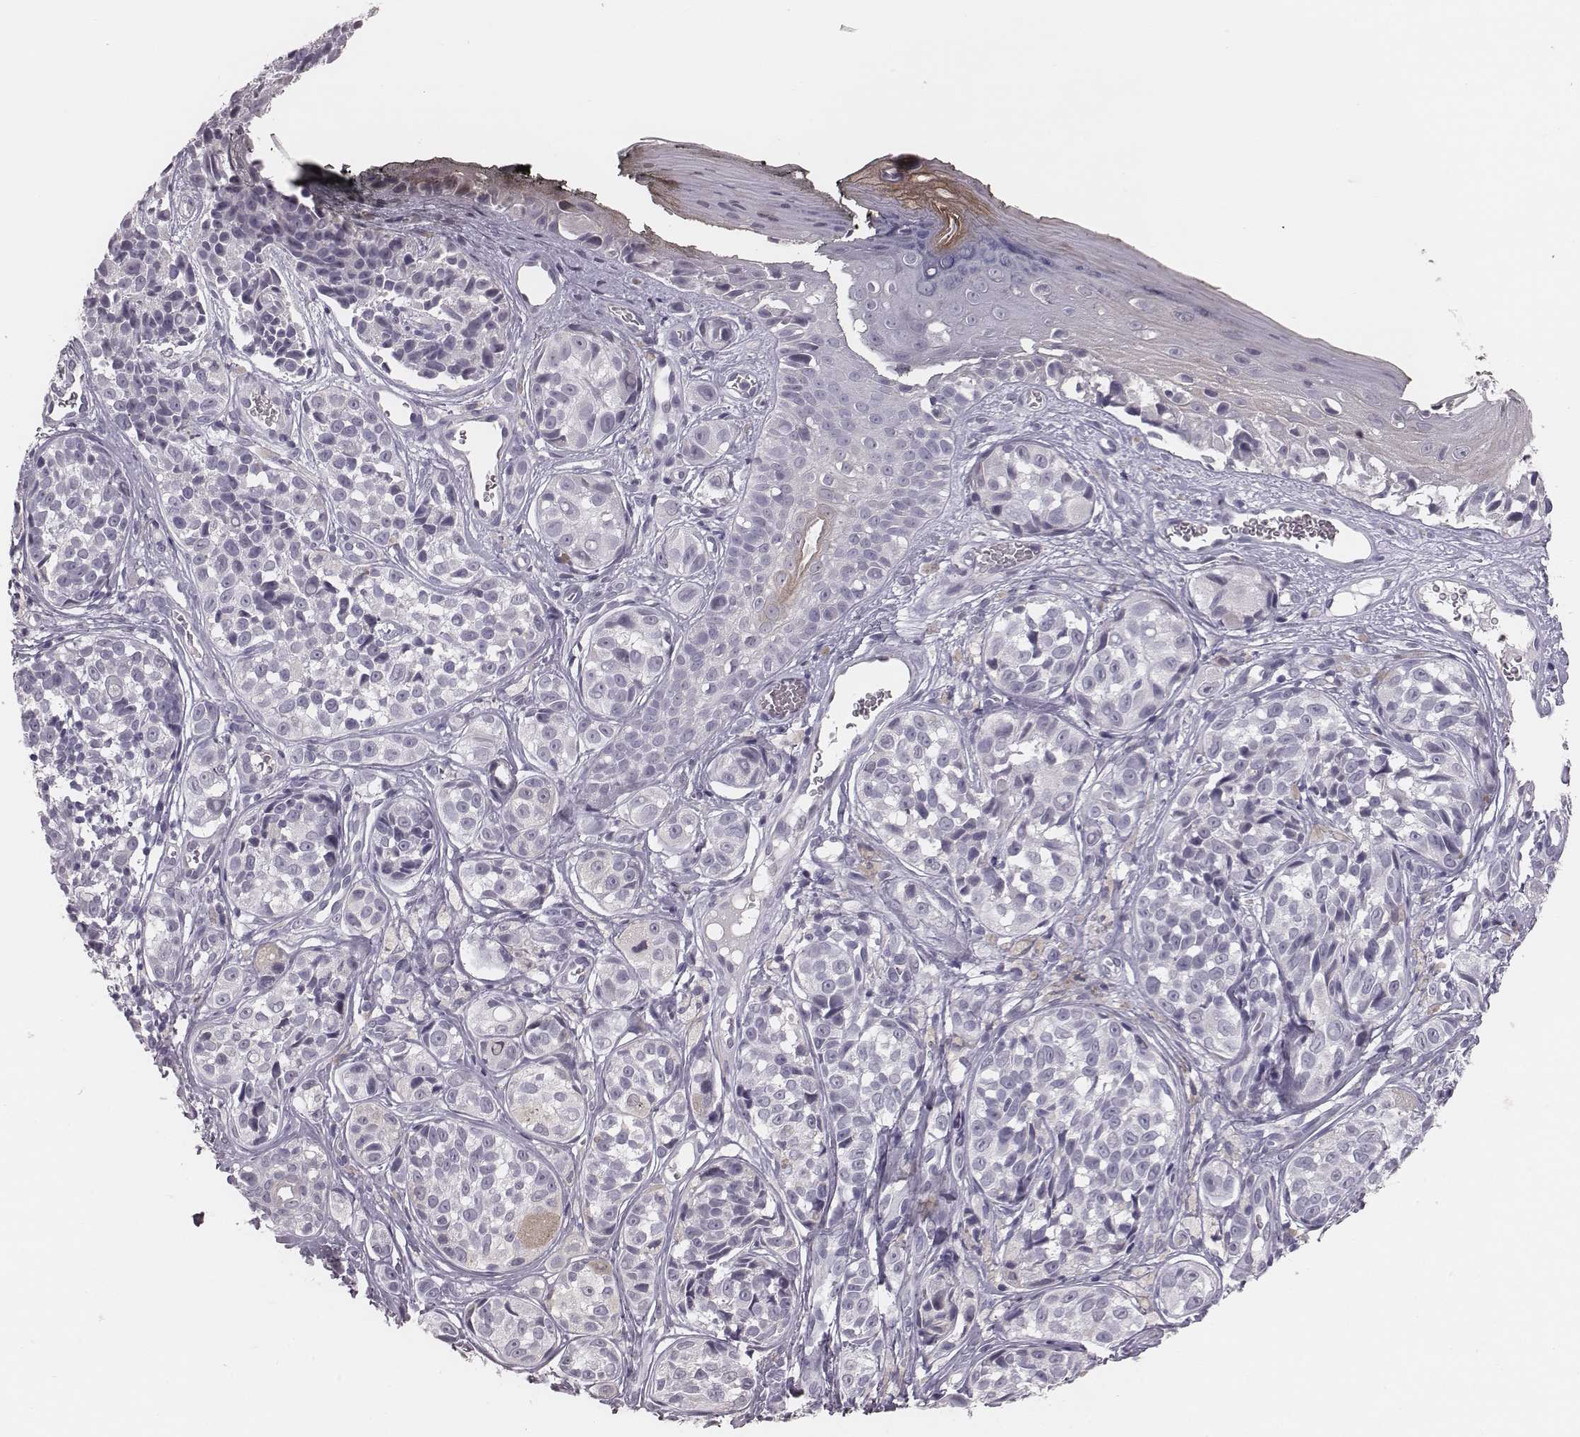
{"staining": {"intensity": "negative", "quantity": "none", "location": "none"}, "tissue": "melanoma", "cell_type": "Tumor cells", "image_type": "cancer", "snomed": [{"axis": "morphology", "description": "Malignant melanoma, NOS"}, {"axis": "topography", "description": "Skin"}], "caption": "This is an IHC histopathology image of human melanoma. There is no staining in tumor cells.", "gene": "CSHL1", "patient": {"sex": "male", "age": 48}}